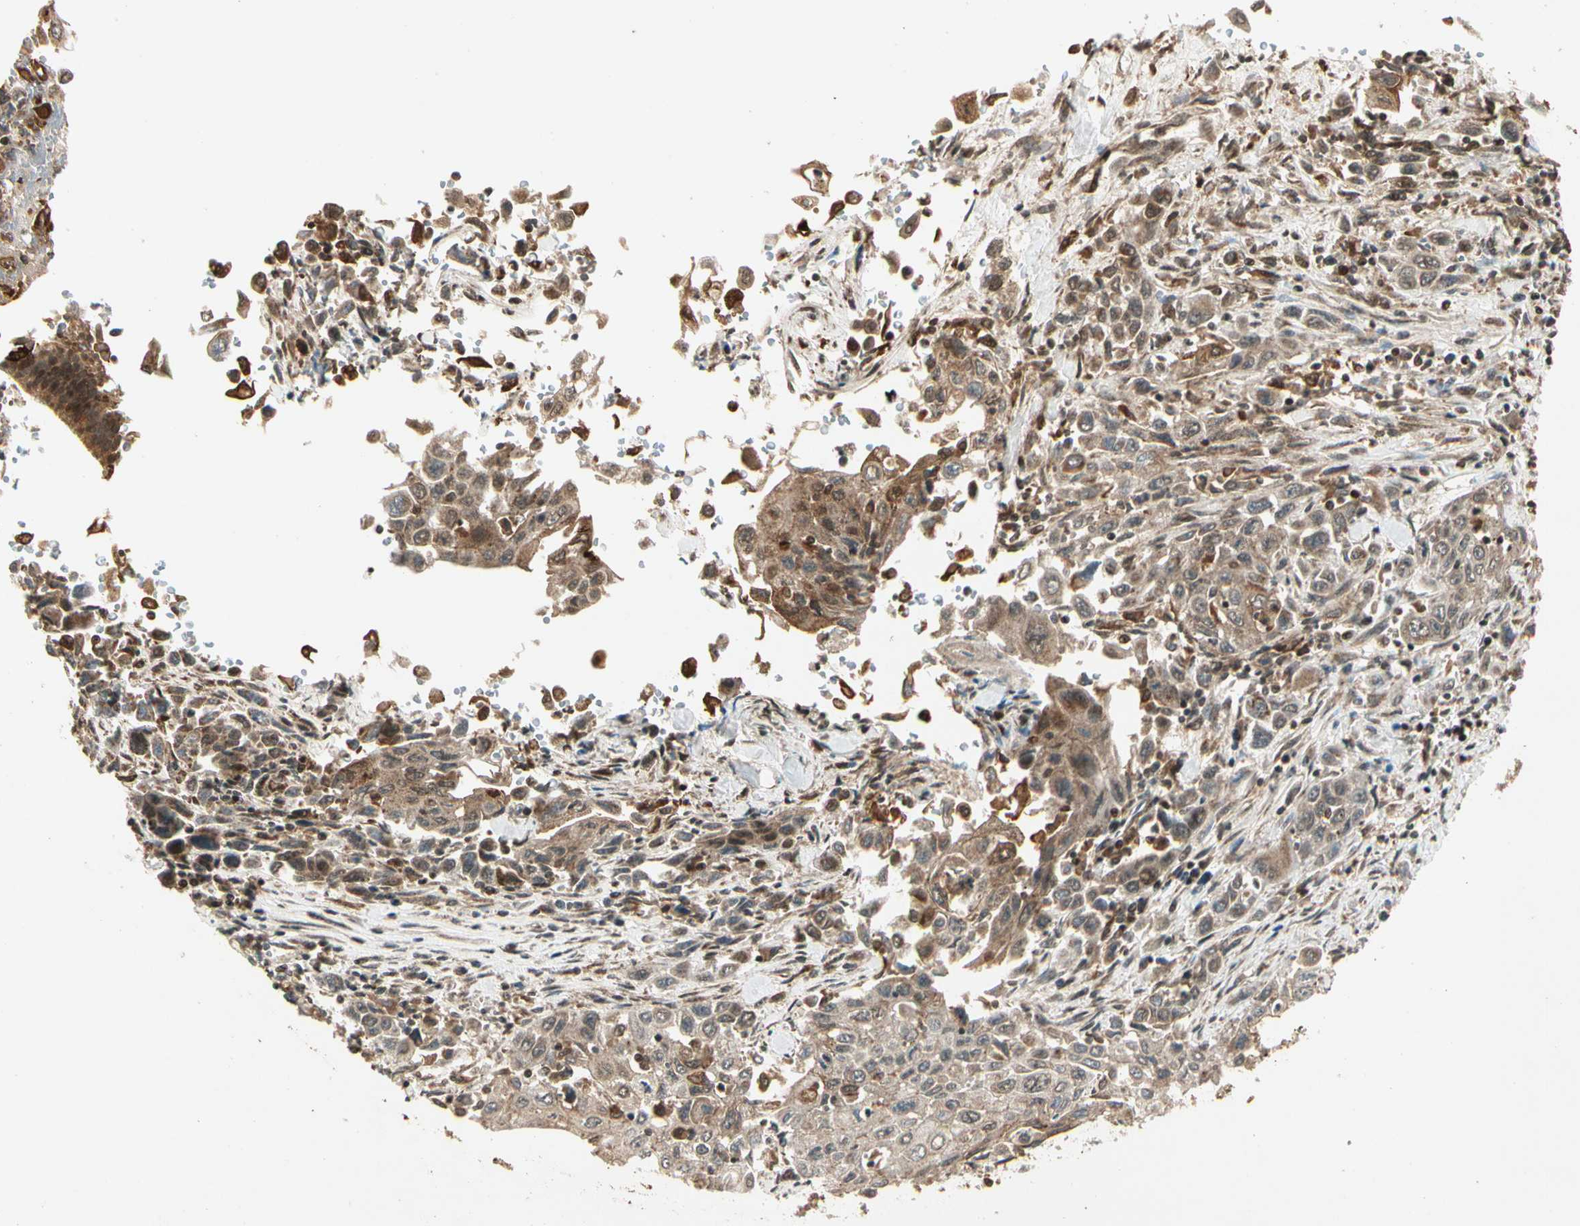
{"staining": {"intensity": "moderate", "quantity": ">75%", "location": "cytoplasmic/membranous"}, "tissue": "pancreatic cancer", "cell_type": "Tumor cells", "image_type": "cancer", "snomed": [{"axis": "morphology", "description": "Adenocarcinoma, NOS"}, {"axis": "topography", "description": "Pancreas"}], "caption": "Protein staining by IHC demonstrates moderate cytoplasmic/membranous expression in about >75% of tumor cells in pancreatic adenocarcinoma. The staining was performed using DAB, with brown indicating positive protein expression. Nuclei are stained blue with hematoxylin.", "gene": "GLUL", "patient": {"sex": "male", "age": 70}}